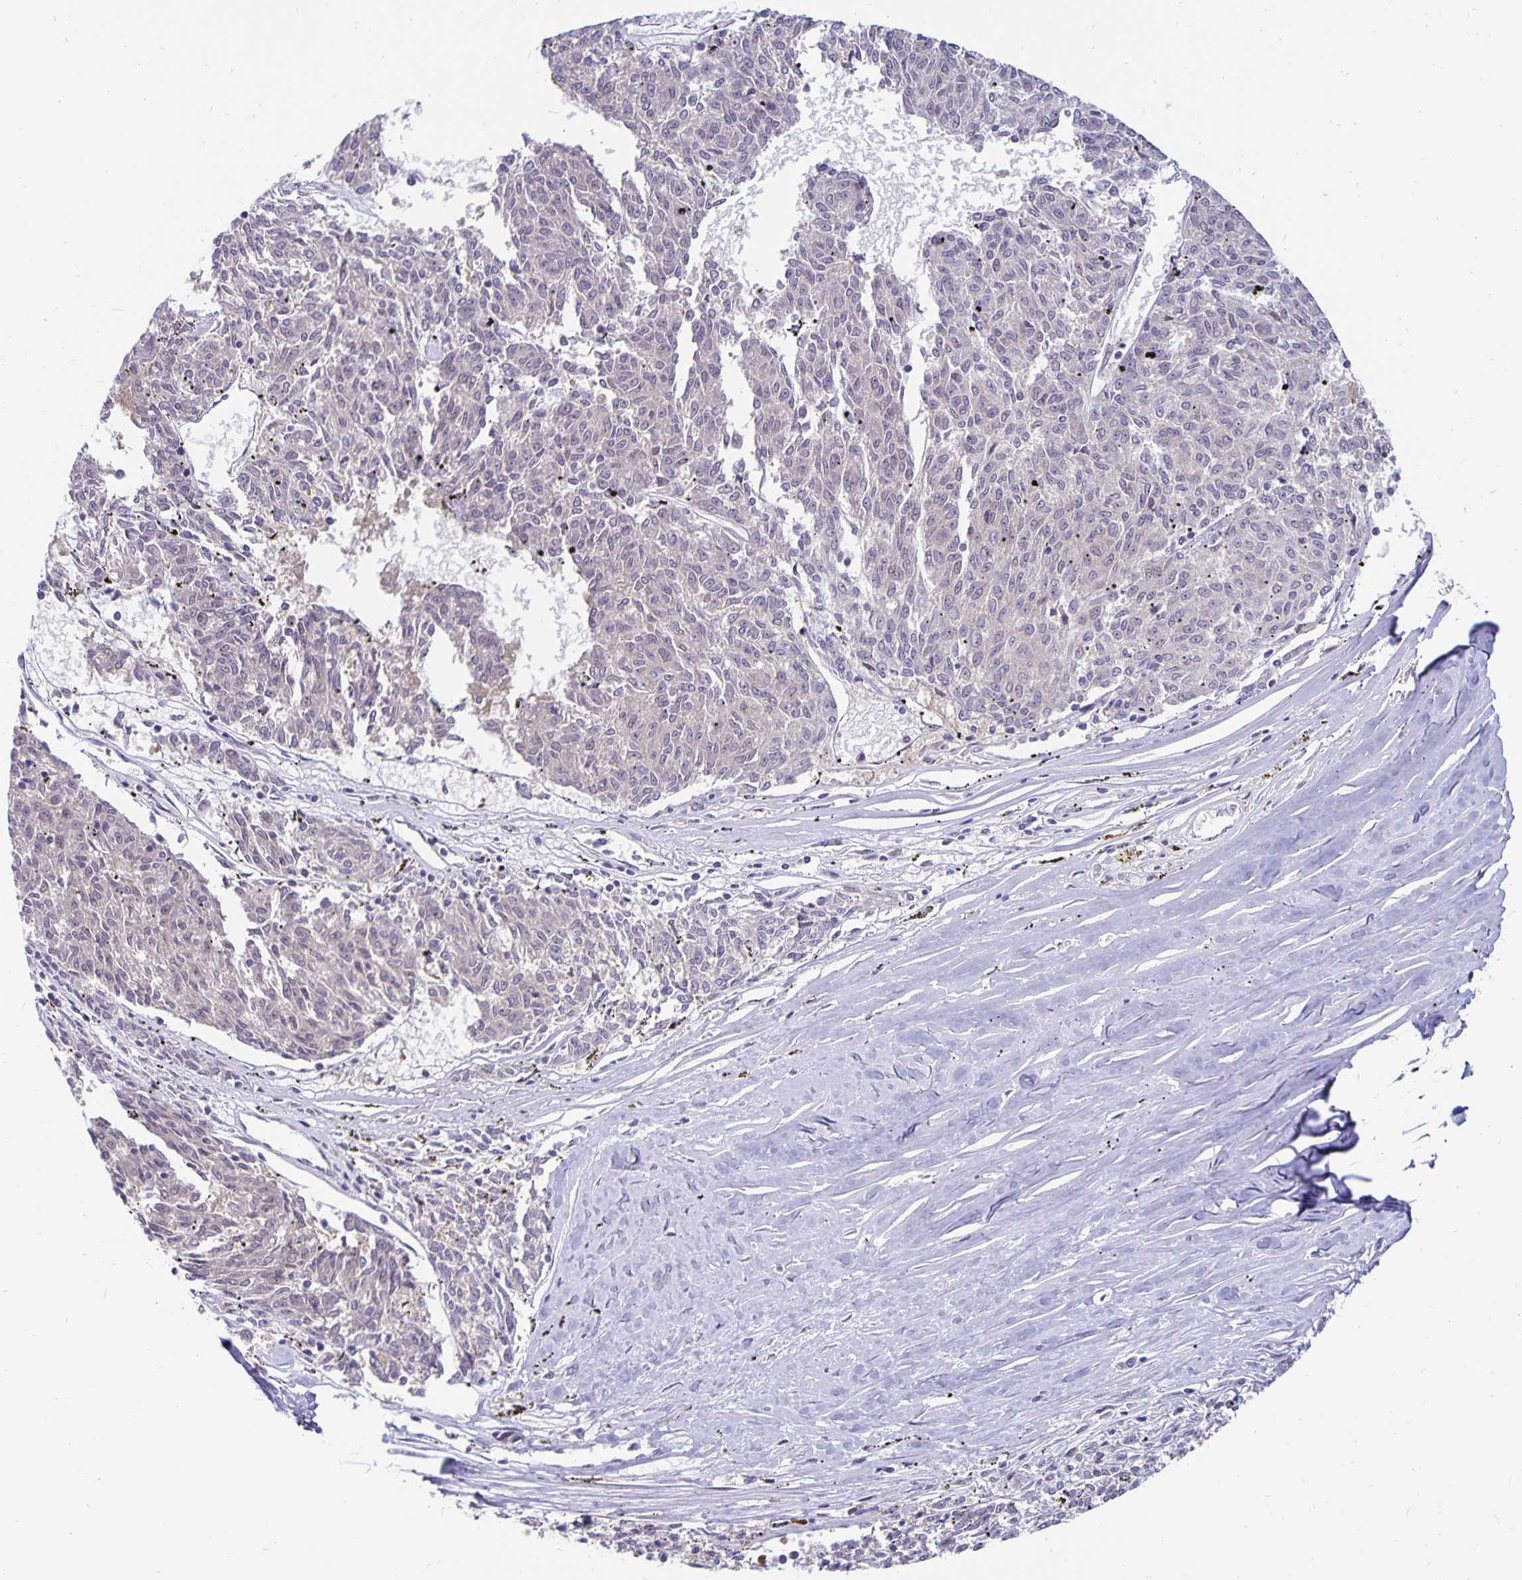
{"staining": {"intensity": "negative", "quantity": "none", "location": "none"}, "tissue": "melanoma", "cell_type": "Tumor cells", "image_type": "cancer", "snomed": [{"axis": "morphology", "description": "Malignant melanoma, NOS"}, {"axis": "topography", "description": "Skin"}], "caption": "Immunohistochemistry (IHC) micrograph of human melanoma stained for a protein (brown), which exhibits no positivity in tumor cells.", "gene": "EXOC6B", "patient": {"sex": "female", "age": 72}}